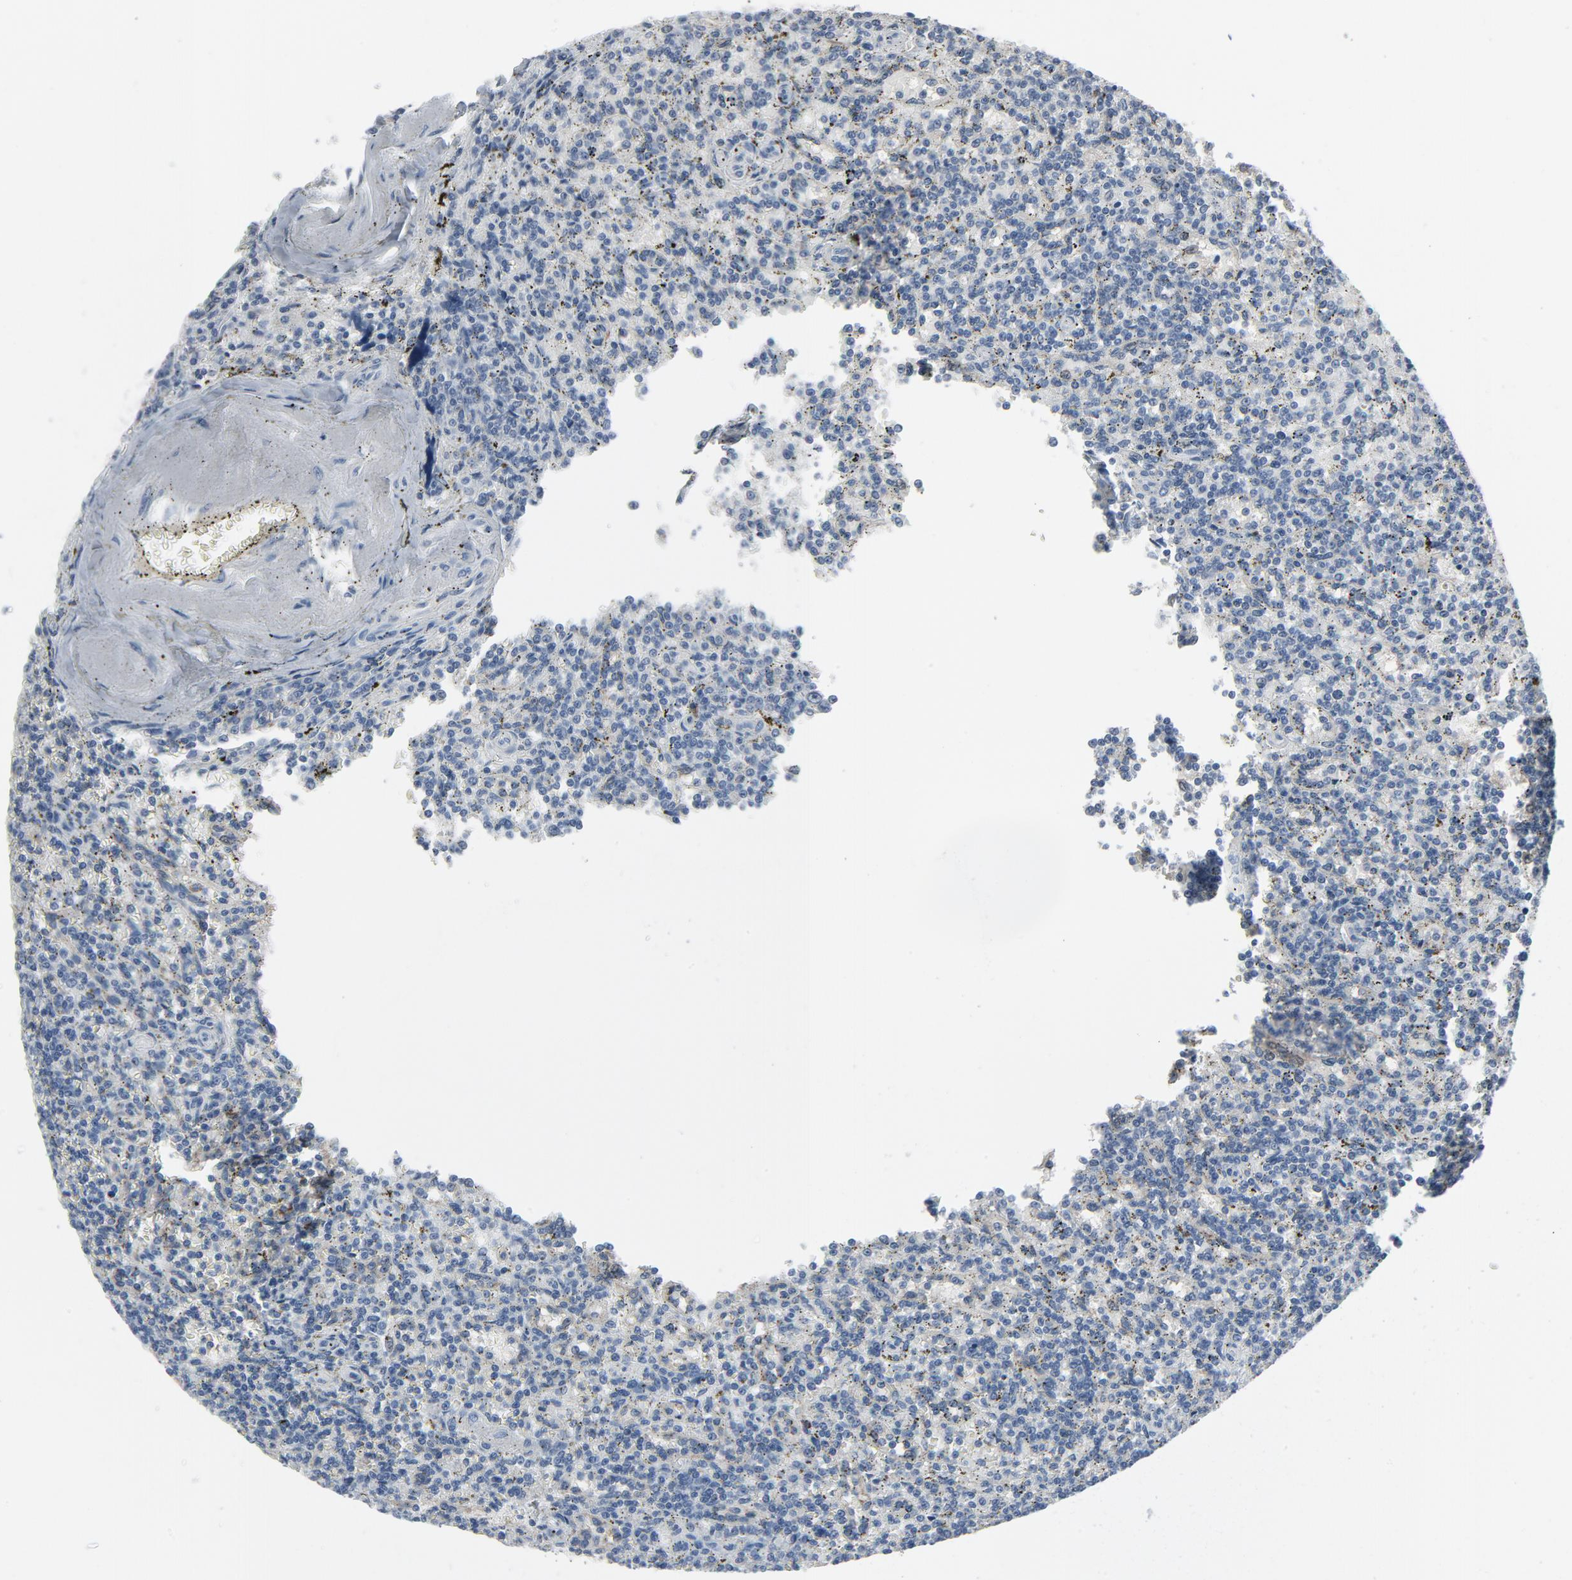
{"staining": {"intensity": "negative", "quantity": "none", "location": "none"}, "tissue": "lymphoma", "cell_type": "Tumor cells", "image_type": "cancer", "snomed": [{"axis": "morphology", "description": "Malignant lymphoma, non-Hodgkin's type, Low grade"}, {"axis": "topography", "description": "Spleen"}], "caption": "Histopathology image shows no protein expression in tumor cells of malignant lymphoma, non-Hodgkin's type (low-grade) tissue. (Brightfield microscopy of DAB immunohistochemistry (IHC) at high magnification).", "gene": "GPX2", "patient": {"sex": "male", "age": 73}}